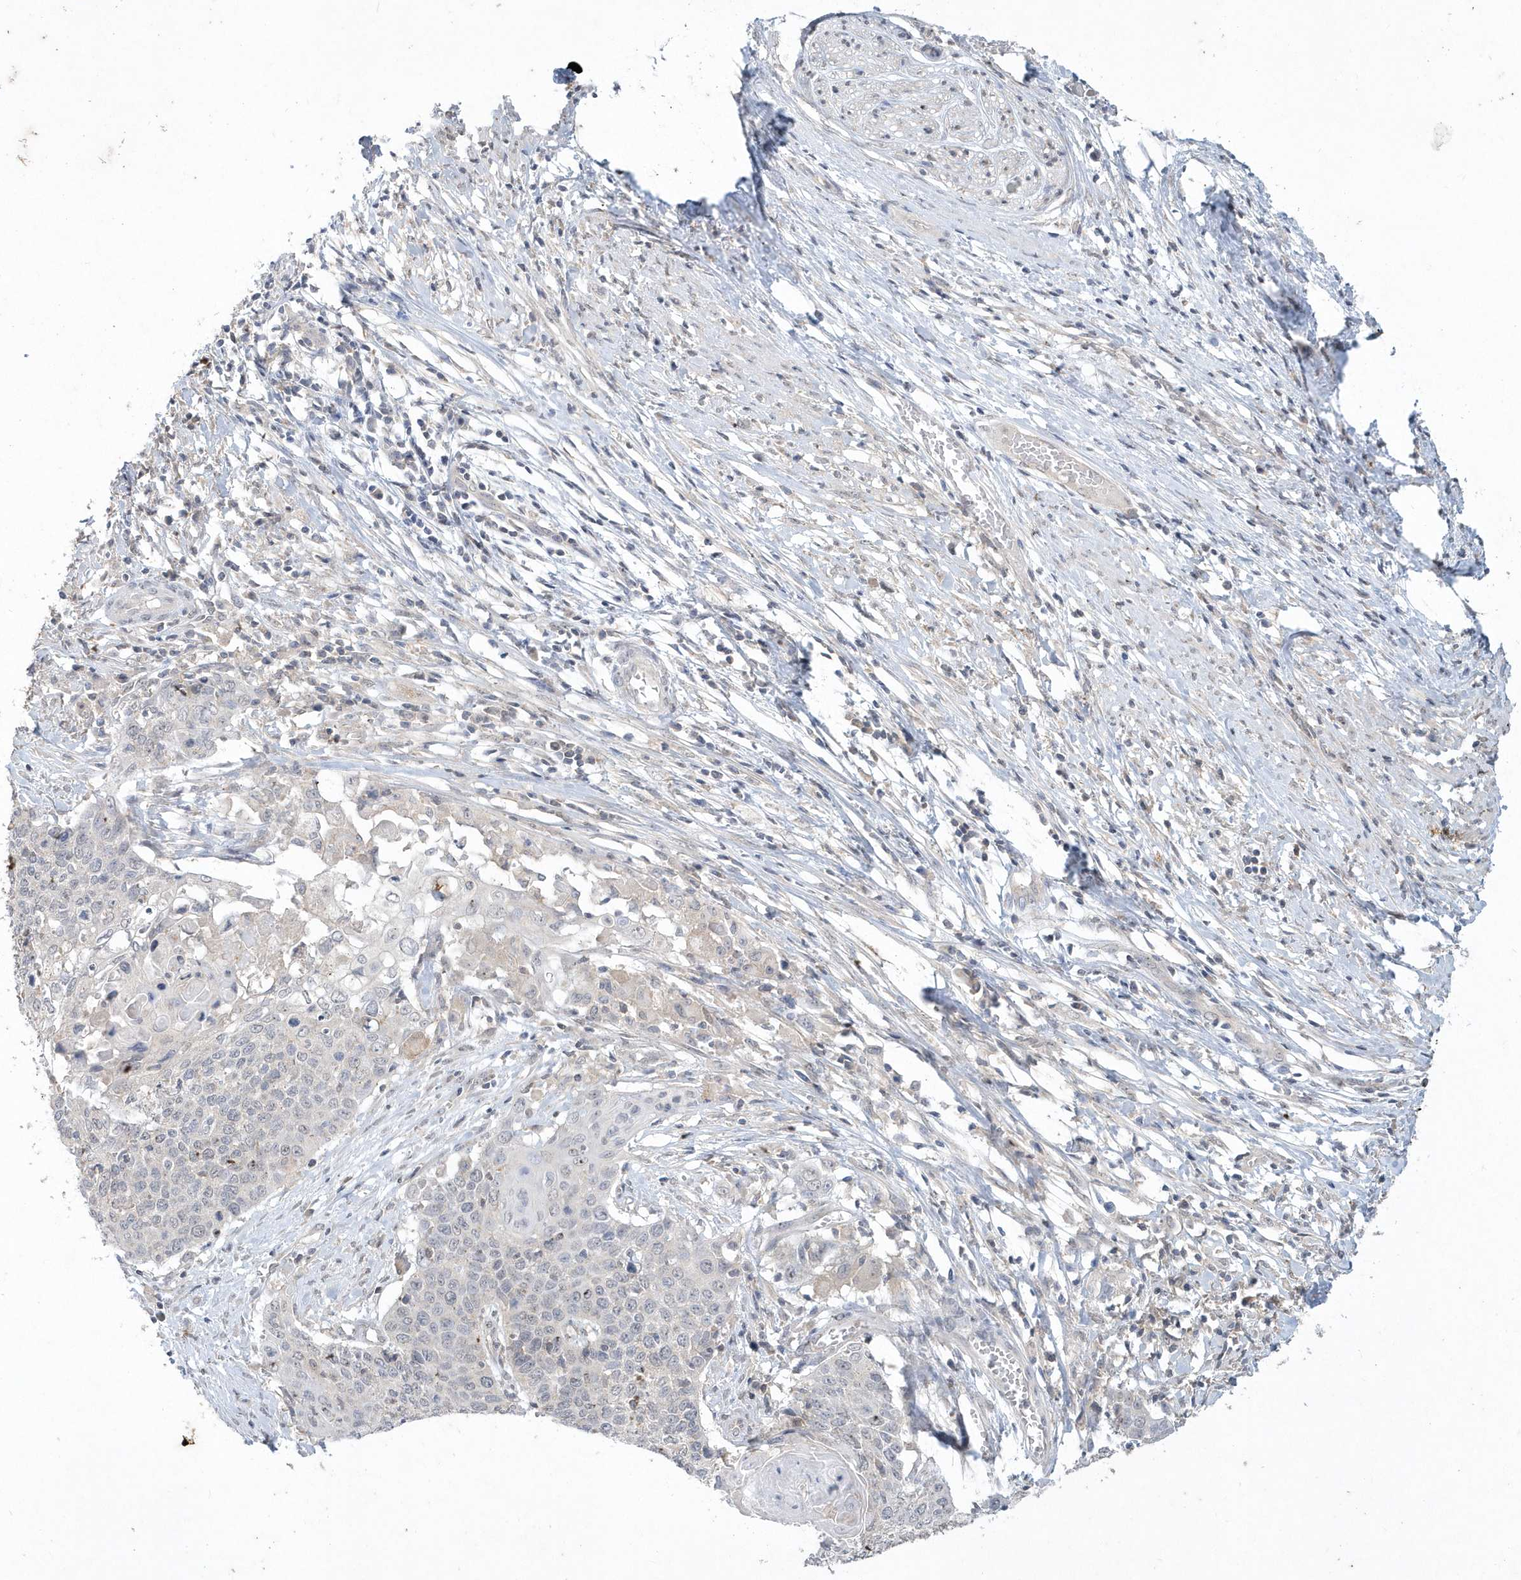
{"staining": {"intensity": "negative", "quantity": "none", "location": "none"}, "tissue": "cervical cancer", "cell_type": "Tumor cells", "image_type": "cancer", "snomed": [{"axis": "morphology", "description": "Squamous cell carcinoma, NOS"}, {"axis": "topography", "description": "Cervix"}], "caption": "DAB (3,3'-diaminobenzidine) immunohistochemical staining of cervical cancer demonstrates no significant staining in tumor cells. (DAB immunohistochemistry (IHC) visualized using brightfield microscopy, high magnification).", "gene": "AKR7A2", "patient": {"sex": "female", "age": 39}}